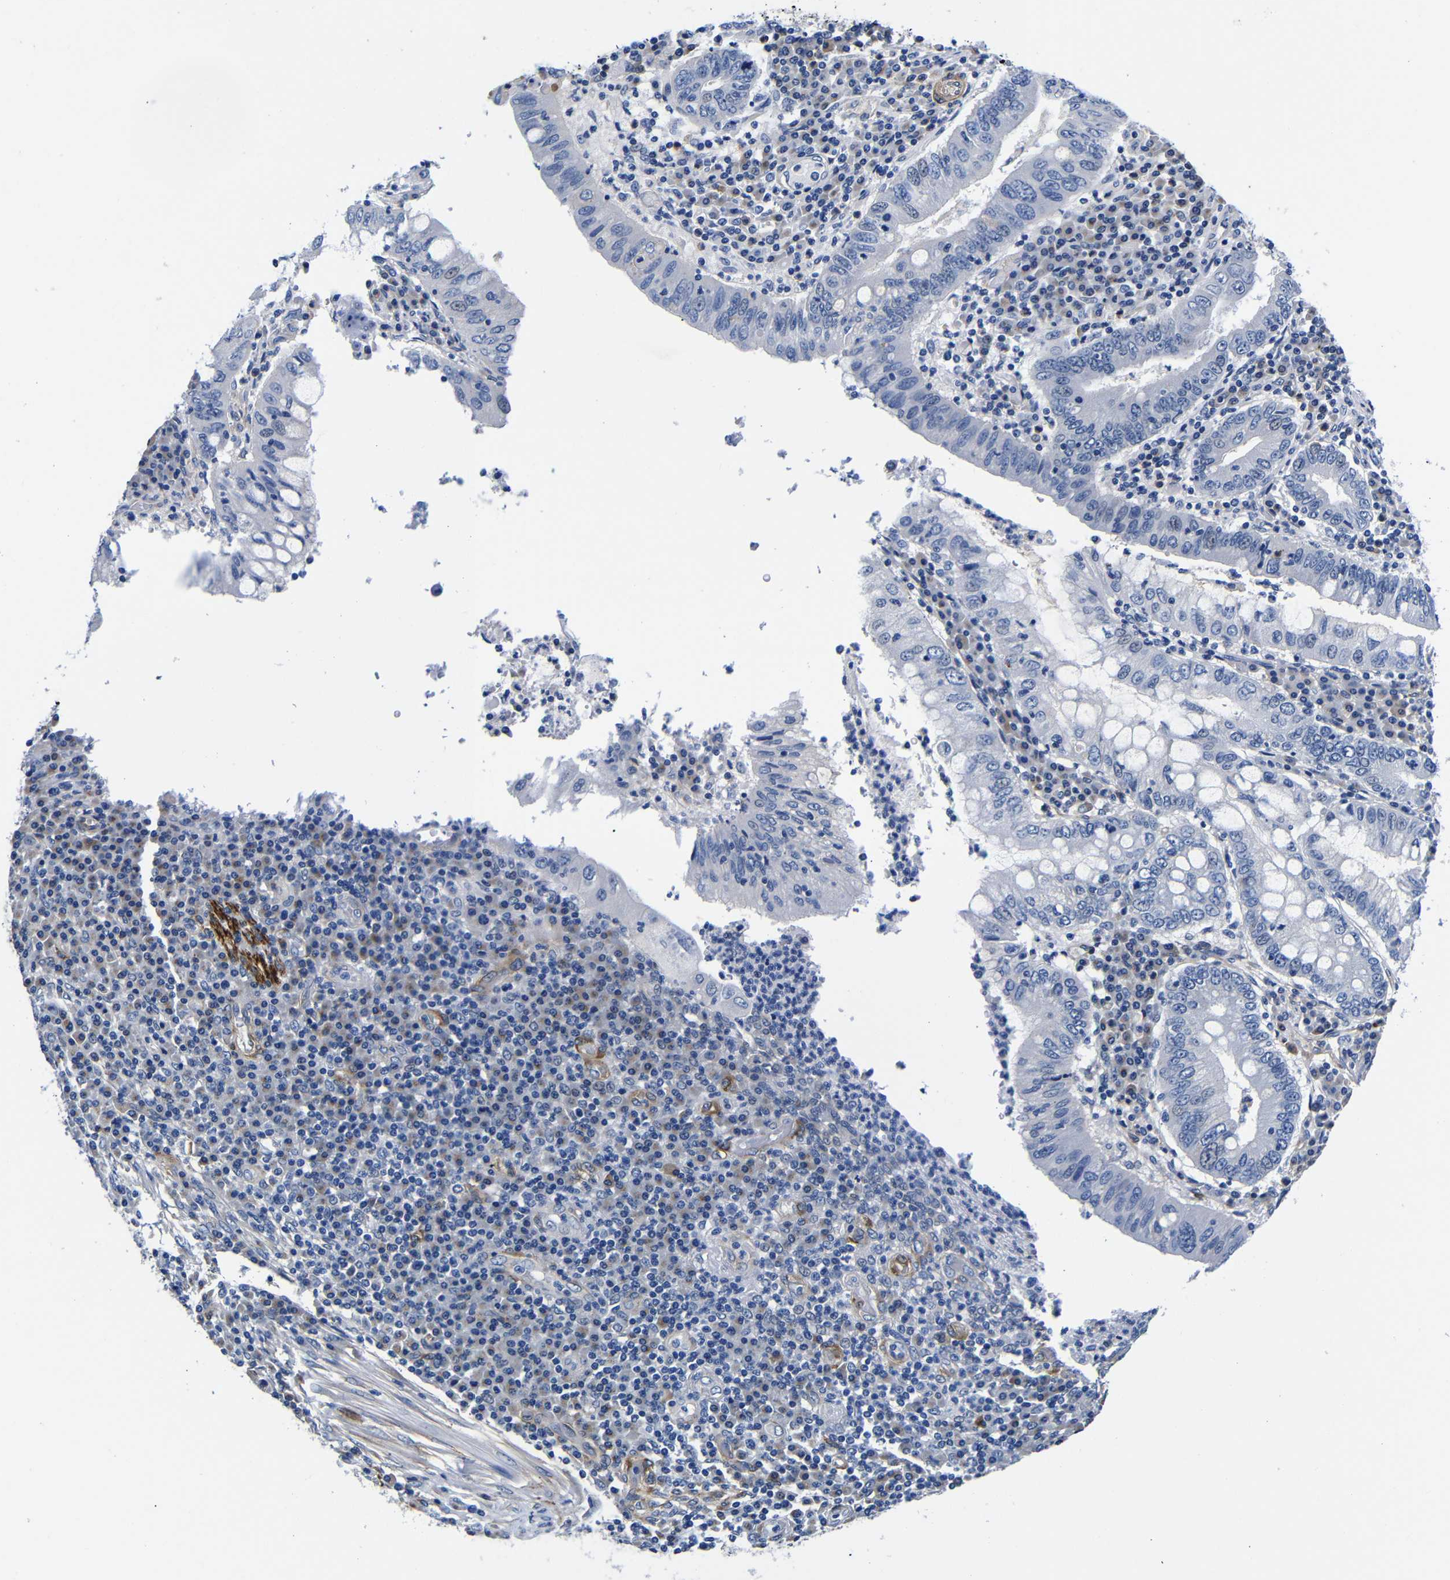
{"staining": {"intensity": "negative", "quantity": "none", "location": "none"}, "tissue": "stomach cancer", "cell_type": "Tumor cells", "image_type": "cancer", "snomed": [{"axis": "morphology", "description": "Normal tissue, NOS"}, {"axis": "morphology", "description": "Adenocarcinoma, NOS"}, {"axis": "topography", "description": "Esophagus"}, {"axis": "topography", "description": "Stomach, upper"}, {"axis": "topography", "description": "Peripheral nerve tissue"}], "caption": "Image shows no protein expression in tumor cells of stomach adenocarcinoma tissue. Nuclei are stained in blue.", "gene": "LRIG1", "patient": {"sex": "male", "age": 62}}